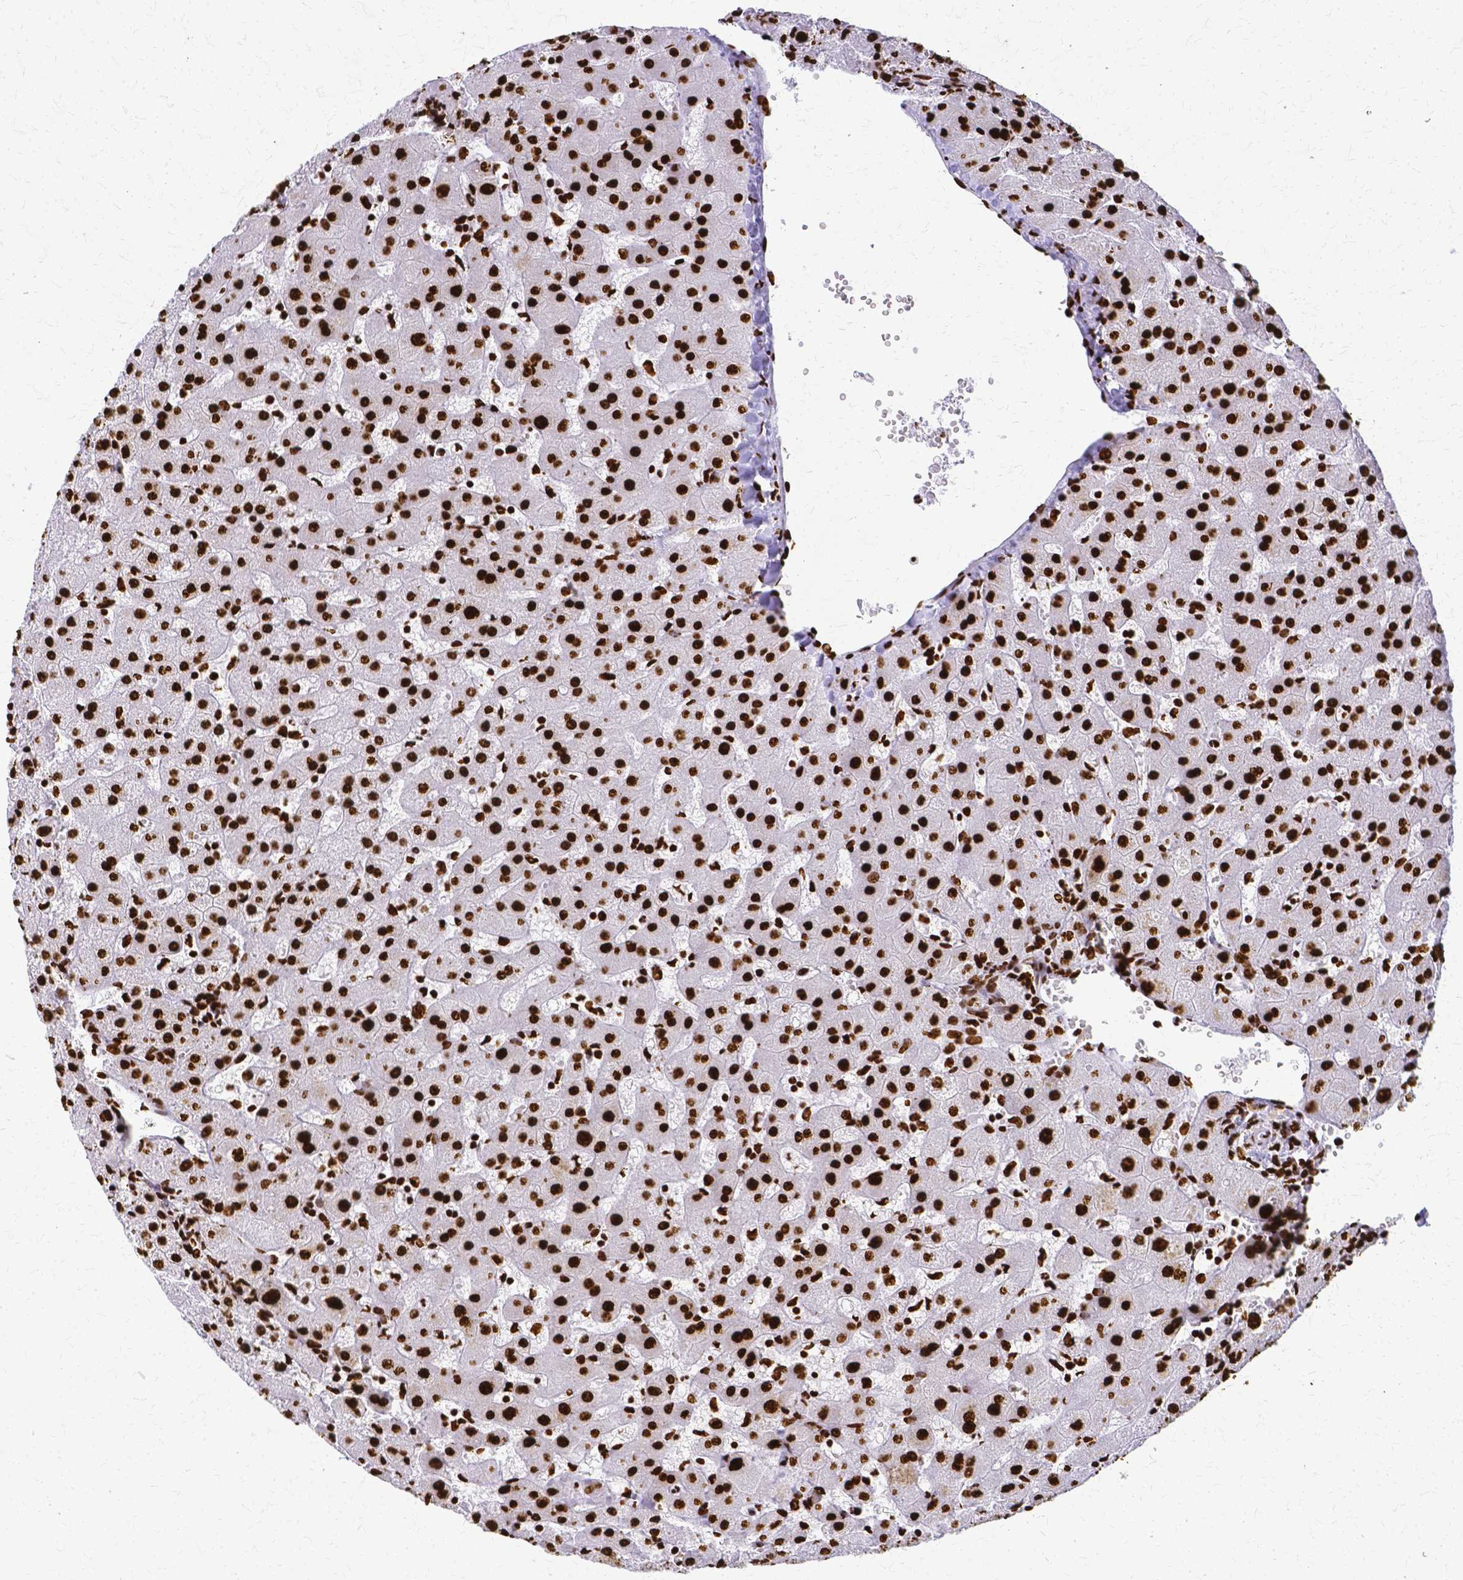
{"staining": {"intensity": "strong", "quantity": ">75%", "location": "nuclear"}, "tissue": "liver", "cell_type": "Cholangiocytes", "image_type": "normal", "snomed": [{"axis": "morphology", "description": "Normal tissue, NOS"}, {"axis": "topography", "description": "Liver"}], "caption": "DAB immunohistochemical staining of benign human liver shows strong nuclear protein positivity in approximately >75% of cholangiocytes.", "gene": "SFPQ", "patient": {"sex": "female", "age": 63}}